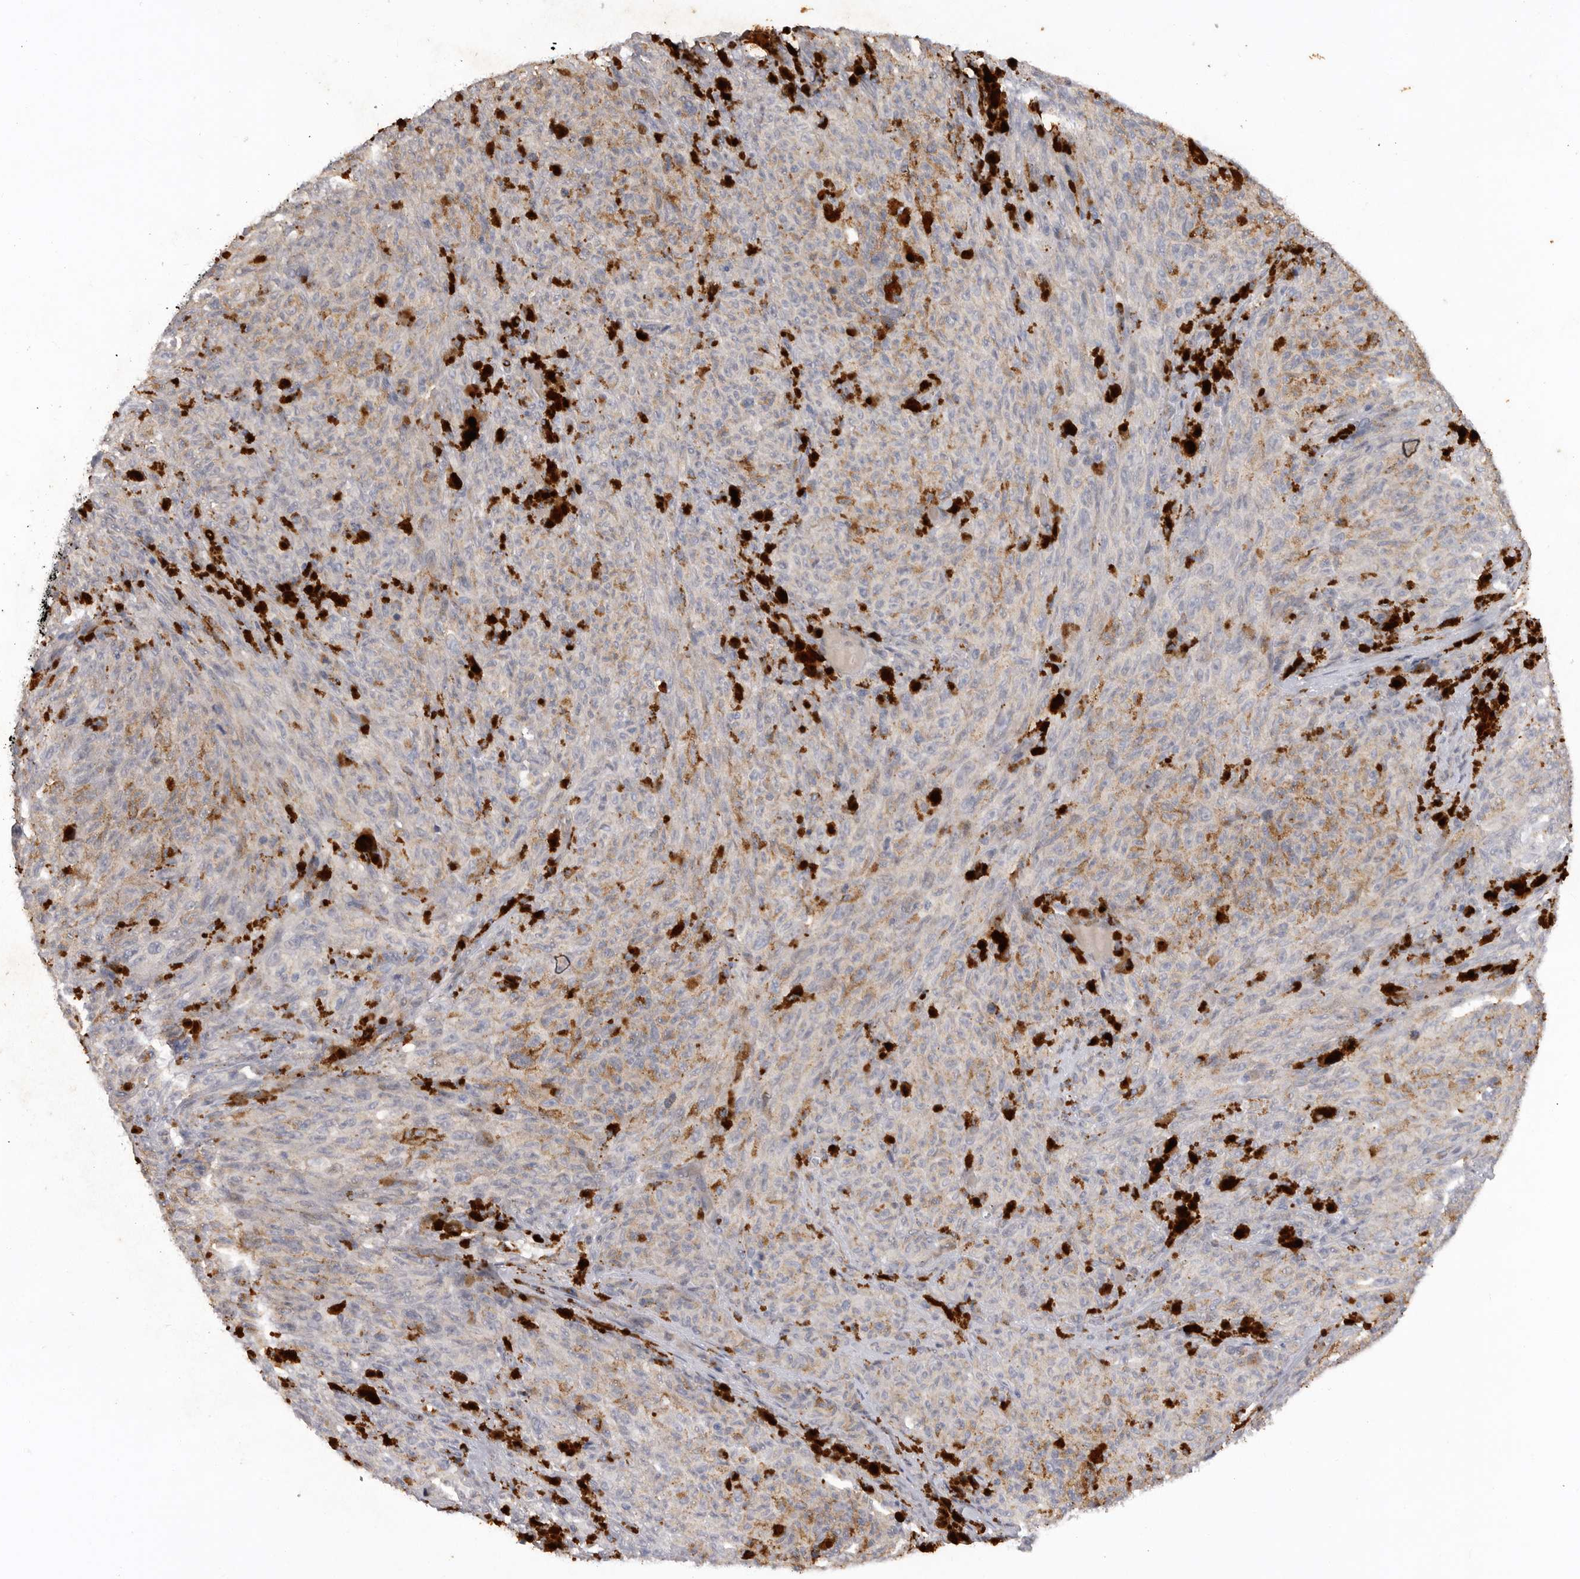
{"staining": {"intensity": "weak", "quantity": "<25%", "location": "cytoplasmic/membranous"}, "tissue": "melanoma", "cell_type": "Tumor cells", "image_type": "cancer", "snomed": [{"axis": "morphology", "description": "Malignant melanoma, NOS"}, {"axis": "topography", "description": "Skin"}], "caption": "Tumor cells are negative for protein expression in human melanoma.", "gene": "DHDDS", "patient": {"sex": "female", "age": 82}}